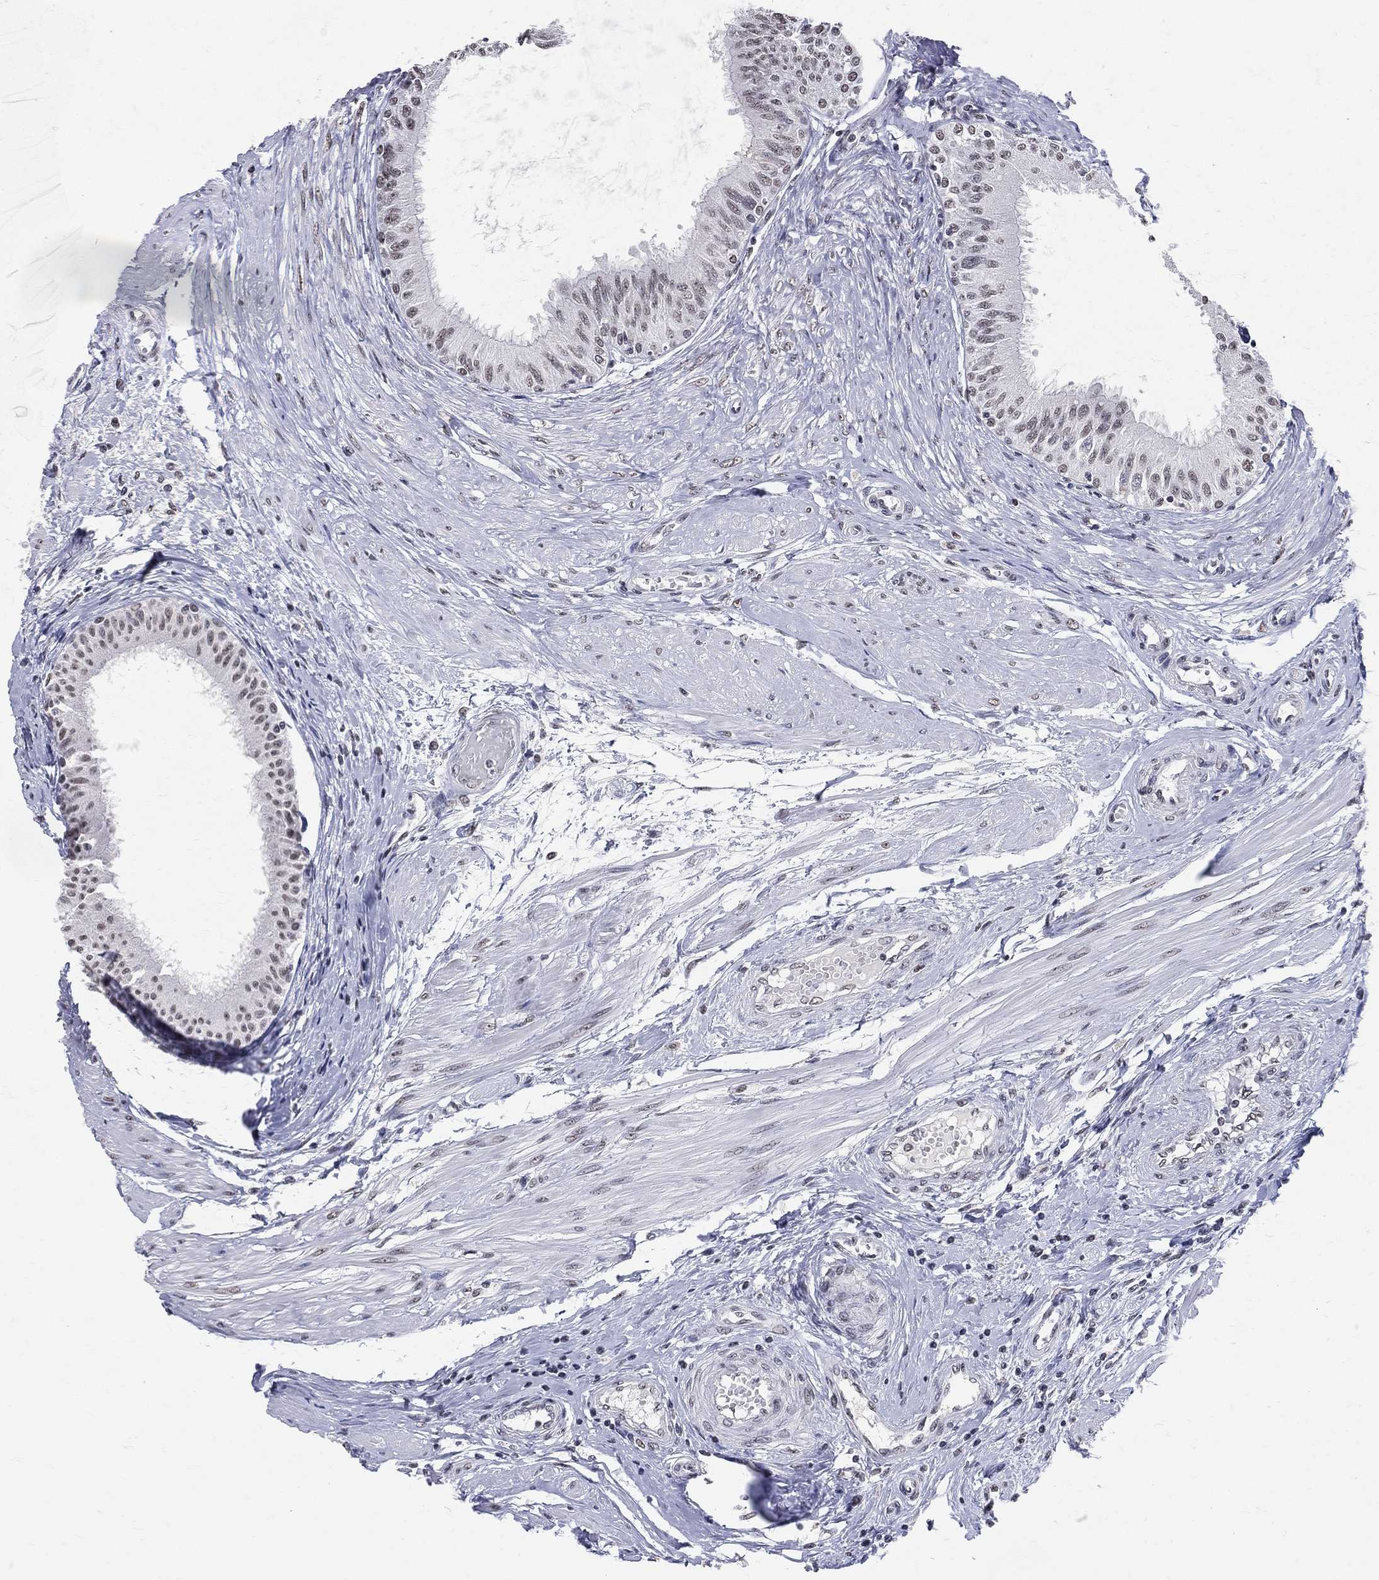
{"staining": {"intensity": "strong", "quantity": ">75%", "location": "nuclear"}, "tissue": "epididymis", "cell_type": "Glandular cells", "image_type": "normal", "snomed": [{"axis": "morphology", "description": "Normal tissue, NOS"}, {"axis": "morphology", "description": "Seminoma, NOS"}, {"axis": "topography", "description": "Testis"}, {"axis": "topography", "description": "Epididymis"}], "caption": "Immunohistochemical staining of benign epididymis demonstrates strong nuclear protein expression in approximately >75% of glandular cells. The protein is stained brown, and the nuclei are stained in blue (DAB IHC with brightfield microscopy, high magnification).", "gene": "CDK7", "patient": {"sex": "male", "age": 61}}